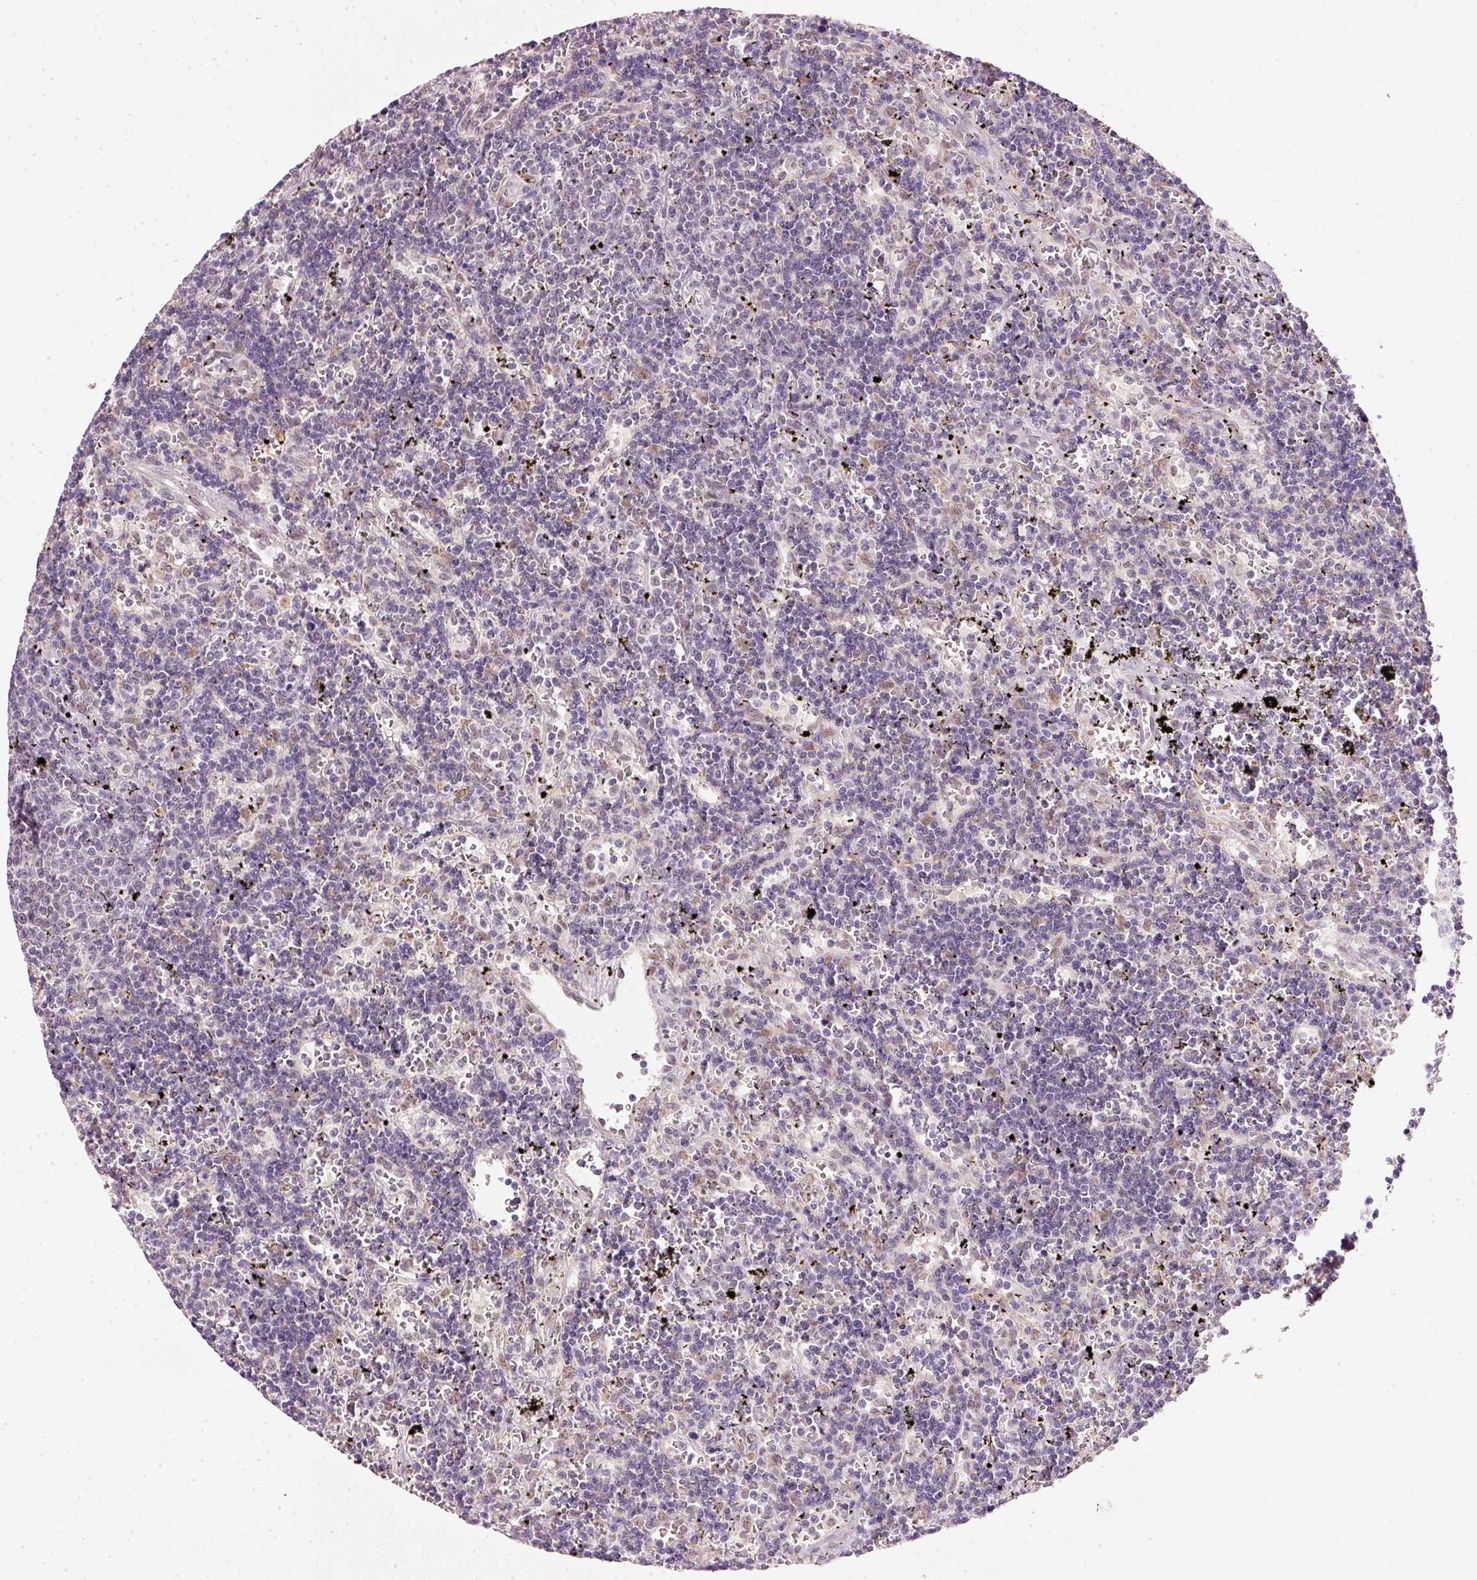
{"staining": {"intensity": "negative", "quantity": "none", "location": "none"}, "tissue": "lymphoma", "cell_type": "Tumor cells", "image_type": "cancer", "snomed": [{"axis": "morphology", "description": "Malignant lymphoma, non-Hodgkin's type, Low grade"}, {"axis": "topography", "description": "Spleen"}], "caption": "Immunohistochemistry (IHC) of human lymphoma exhibits no positivity in tumor cells. (DAB immunohistochemistry, high magnification).", "gene": "FSTL3", "patient": {"sex": "male", "age": 60}}